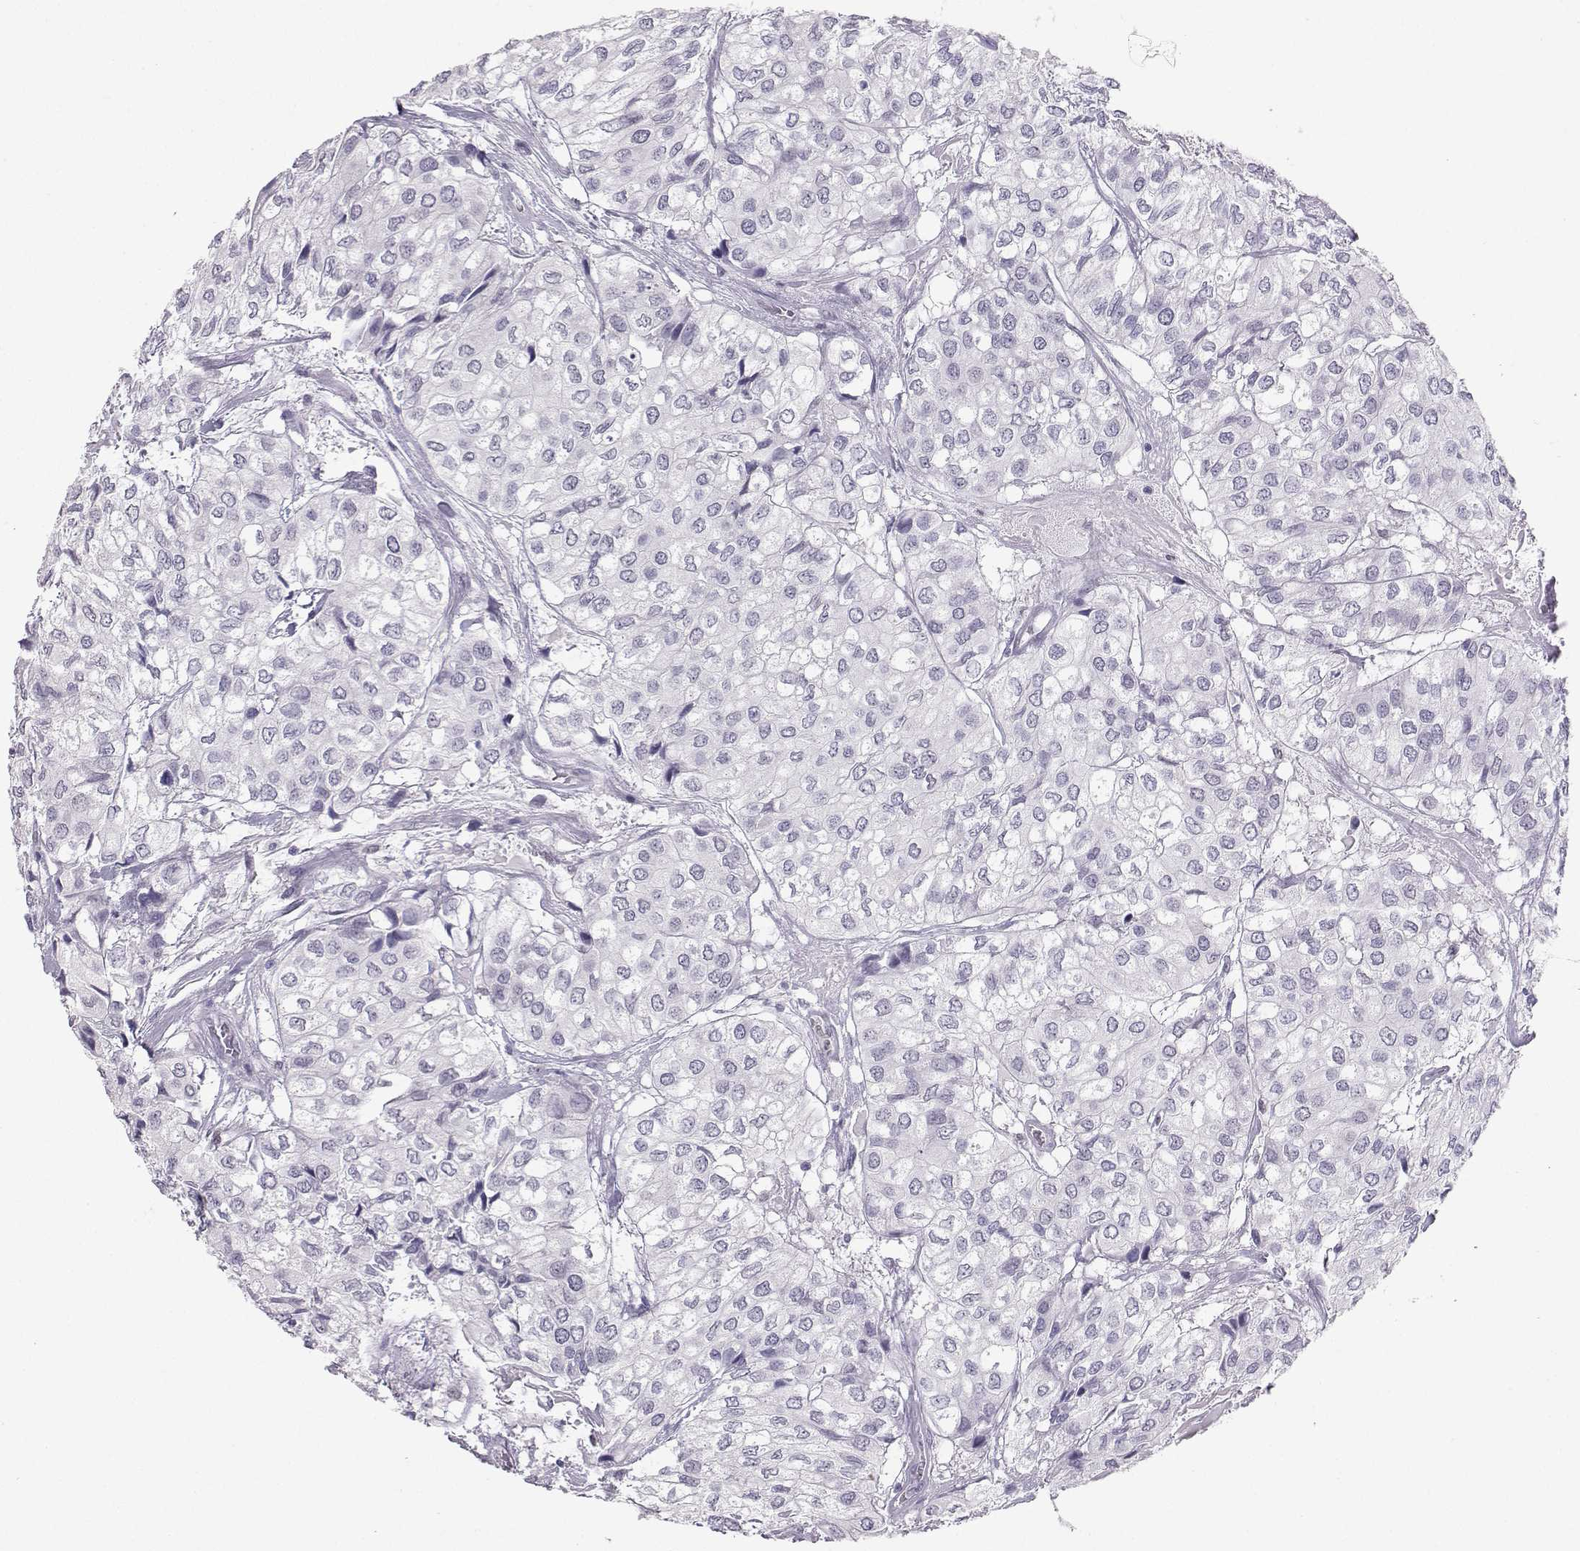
{"staining": {"intensity": "negative", "quantity": "none", "location": "none"}, "tissue": "urothelial cancer", "cell_type": "Tumor cells", "image_type": "cancer", "snomed": [{"axis": "morphology", "description": "Urothelial carcinoma, High grade"}, {"axis": "topography", "description": "Urinary bladder"}], "caption": "Human urothelial carcinoma (high-grade) stained for a protein using immunohistochemistry (IHC) shows no staining in tumor cells.", "gene": "TEDC2", "patient": {"sex": "male", "age": 73}}